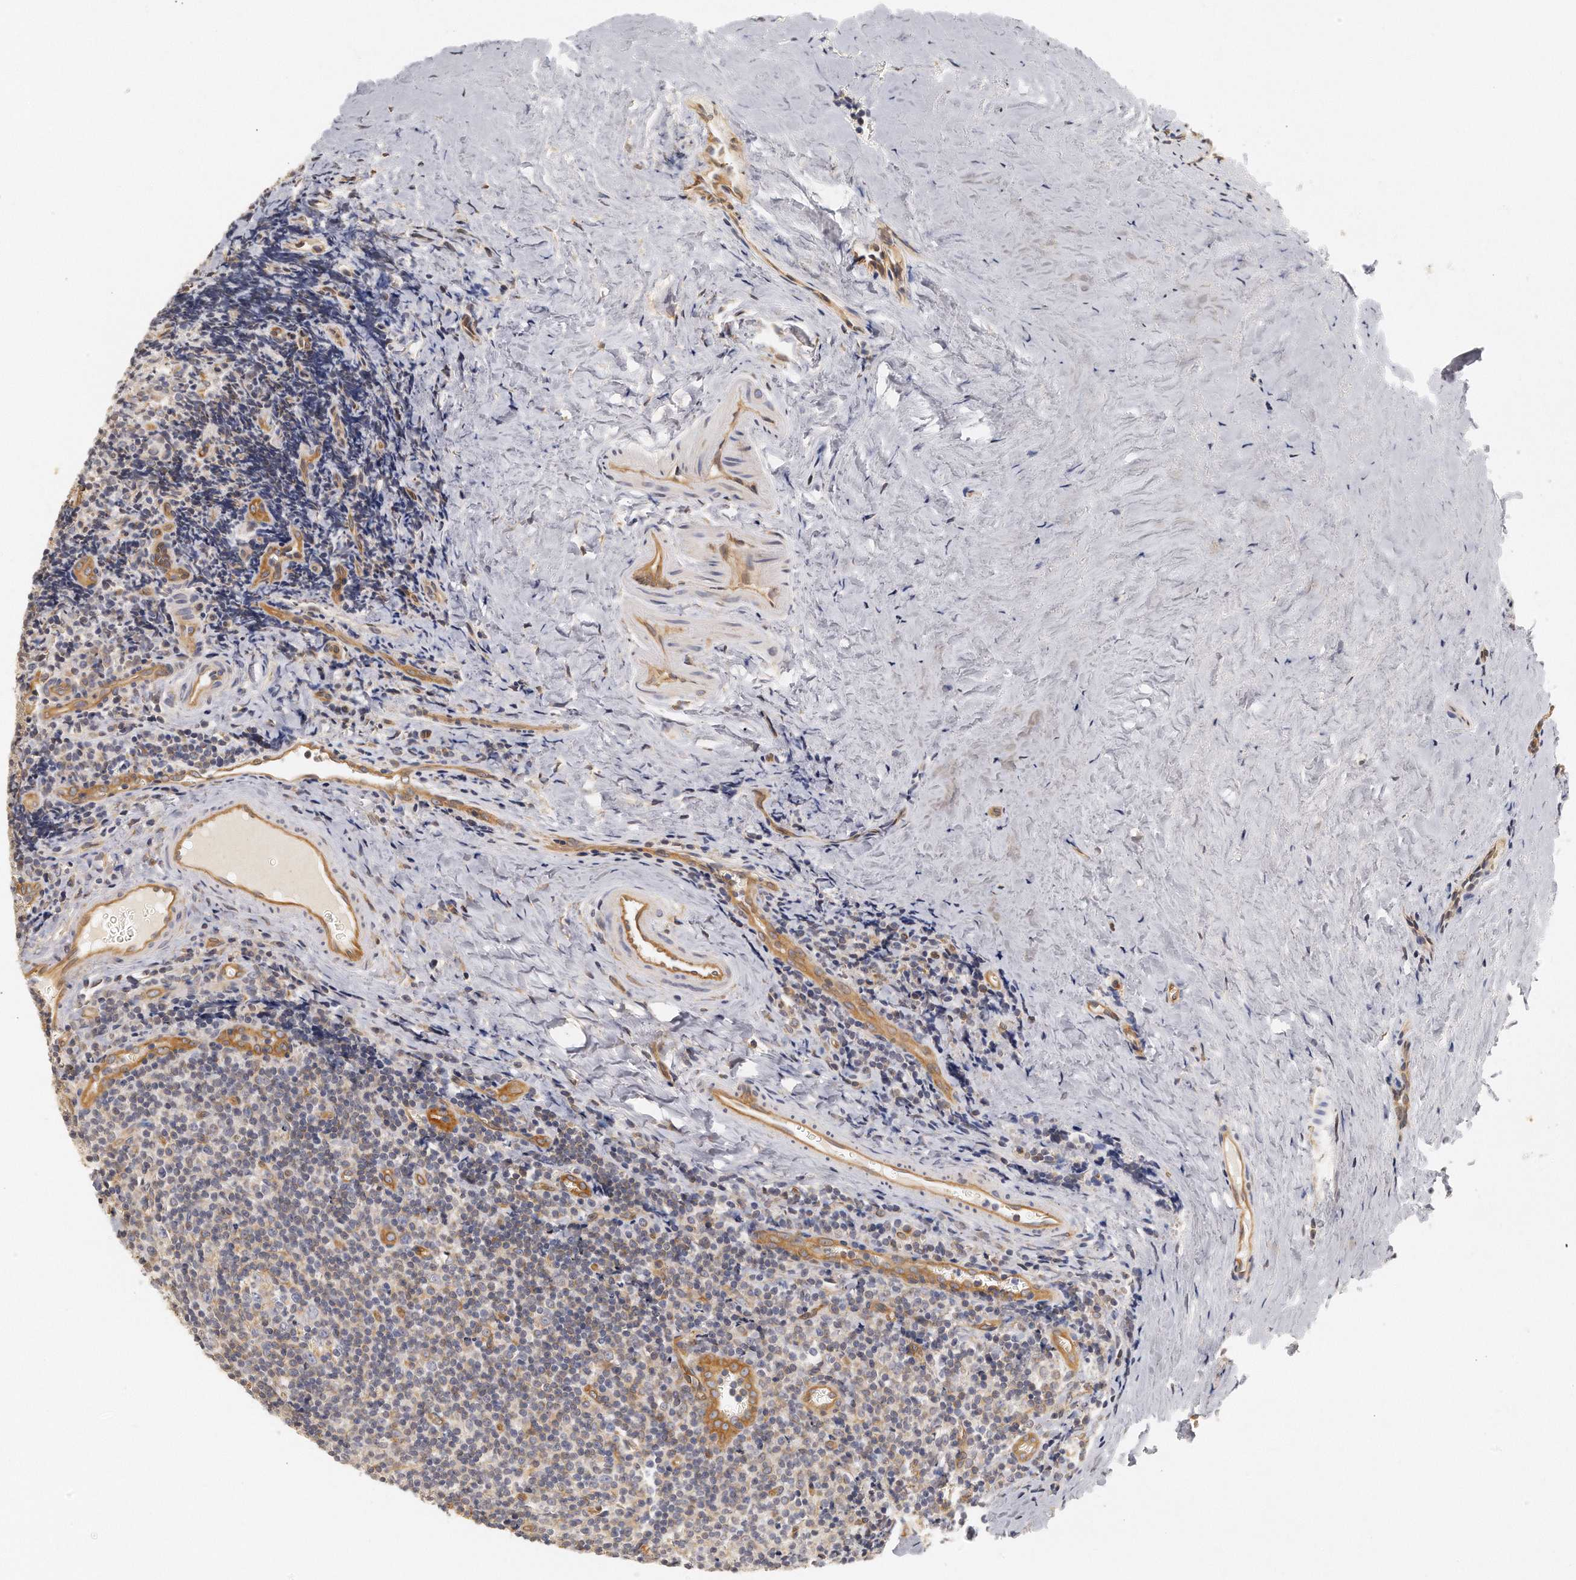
{"staining": {"intensity": "weak", "quantity": "<25%", "location": "cytoplasmic/membranous"}, "tissue": "tonsil", "cell_type": "Germinal center cells", "image_type": "normal", "snomed": [{"axis": "morphology", "description": "Normal tissue, NOS"}, {"axis": "topography", "description": "Tonsil"}], "caption": "Immunohistochemistry (IHC) of normal tonsil displays no positivity in germinal center cells.", "gene": "CHST7", "patient": {"sex": "male", "age": 20}}